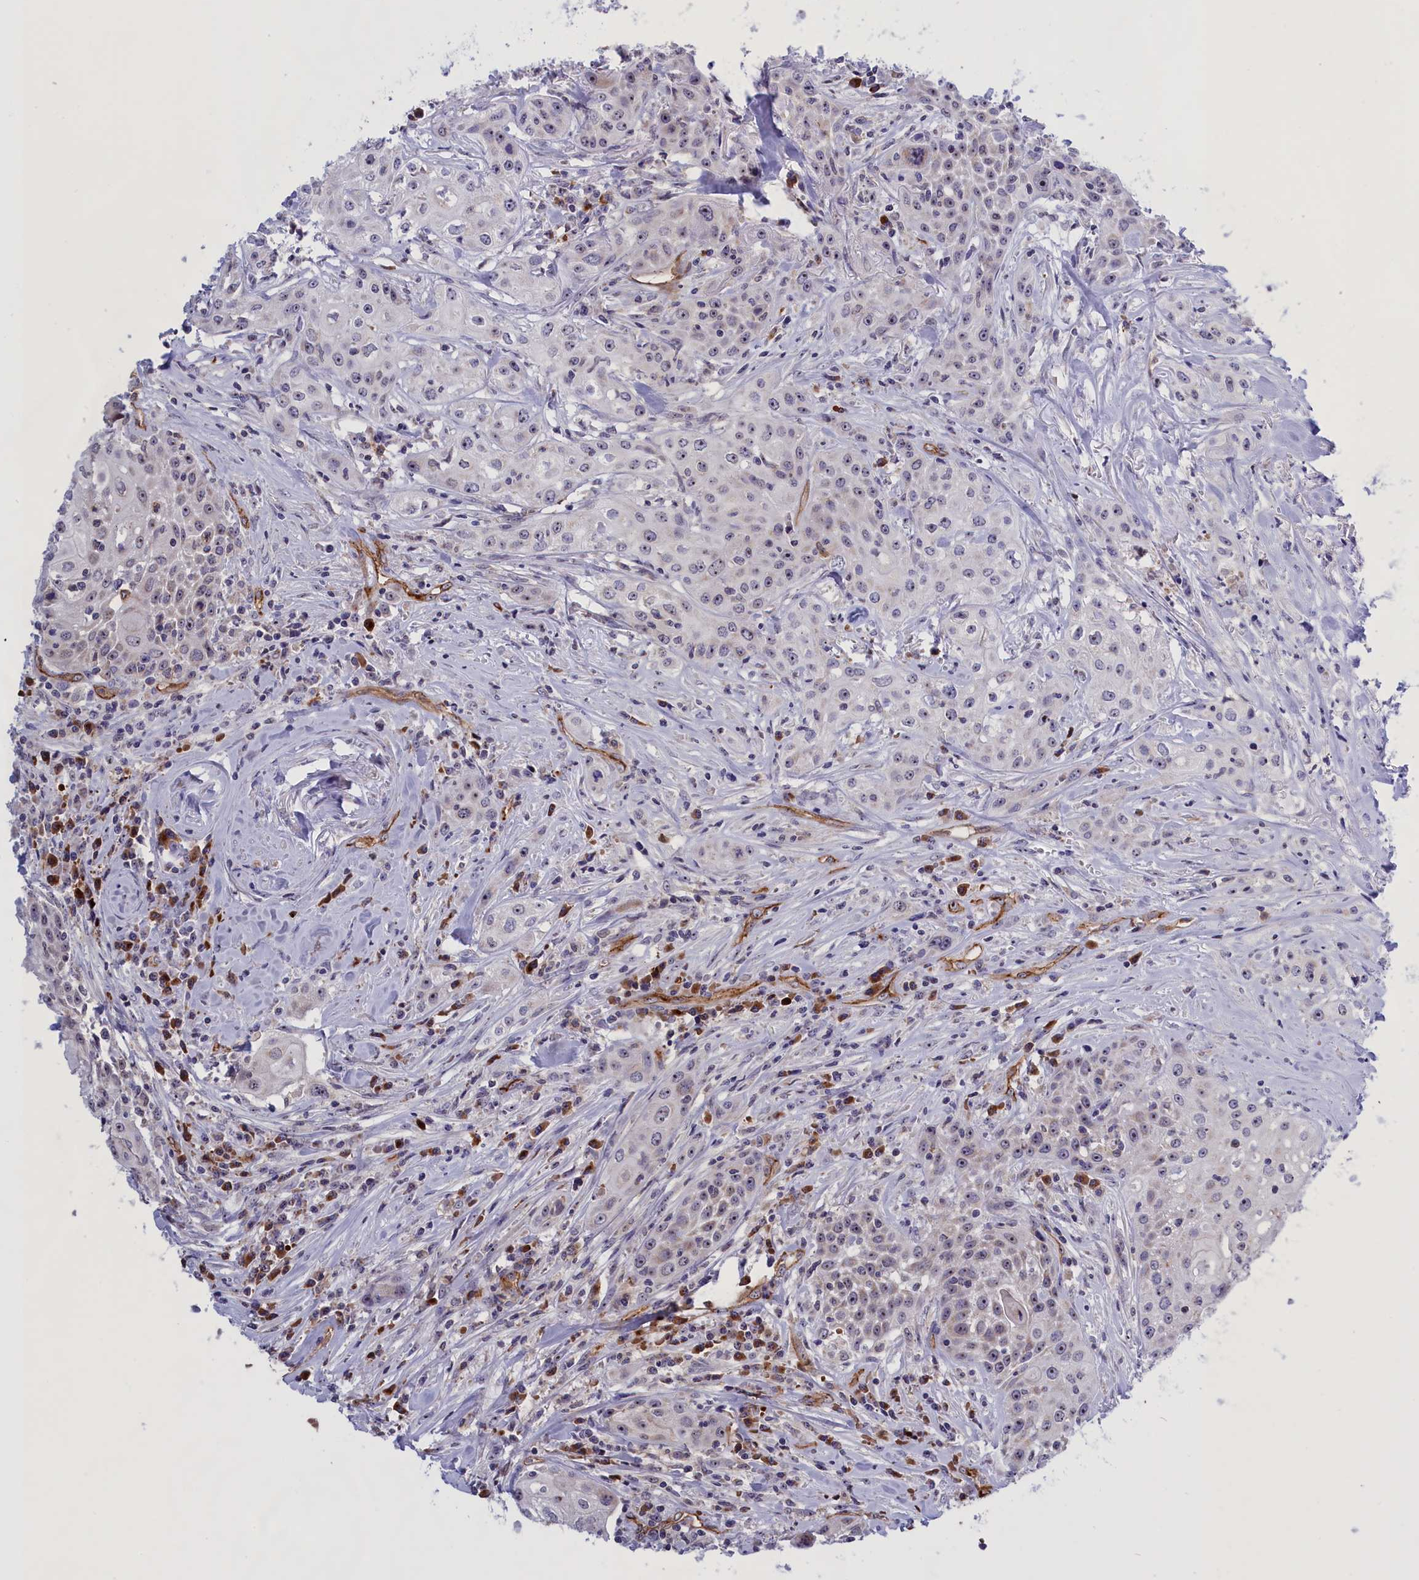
{"staining": {"intensity": "moderate", "quantity": "25%-75%", "location": "nuclear"}, "tissue": "head and neck cancer", "cell_type": "Tumor cells", "image_type": "cancer", "snomed": [{"axis": "morphology", "description": "Squamous cell carcinoma, NOS"}, {"axis": "topography", "description": "Oral tissue"}, {"axis": "topography", "description": "Head-Neck"}], "caption": "Brown immunohistochemical staining in head and neck cancer demonstrates moderate nuclear positivity in about 25%-75% of tumor cells.", "gene": "MPND", "patient": {"sex": "female", "age": 82}}